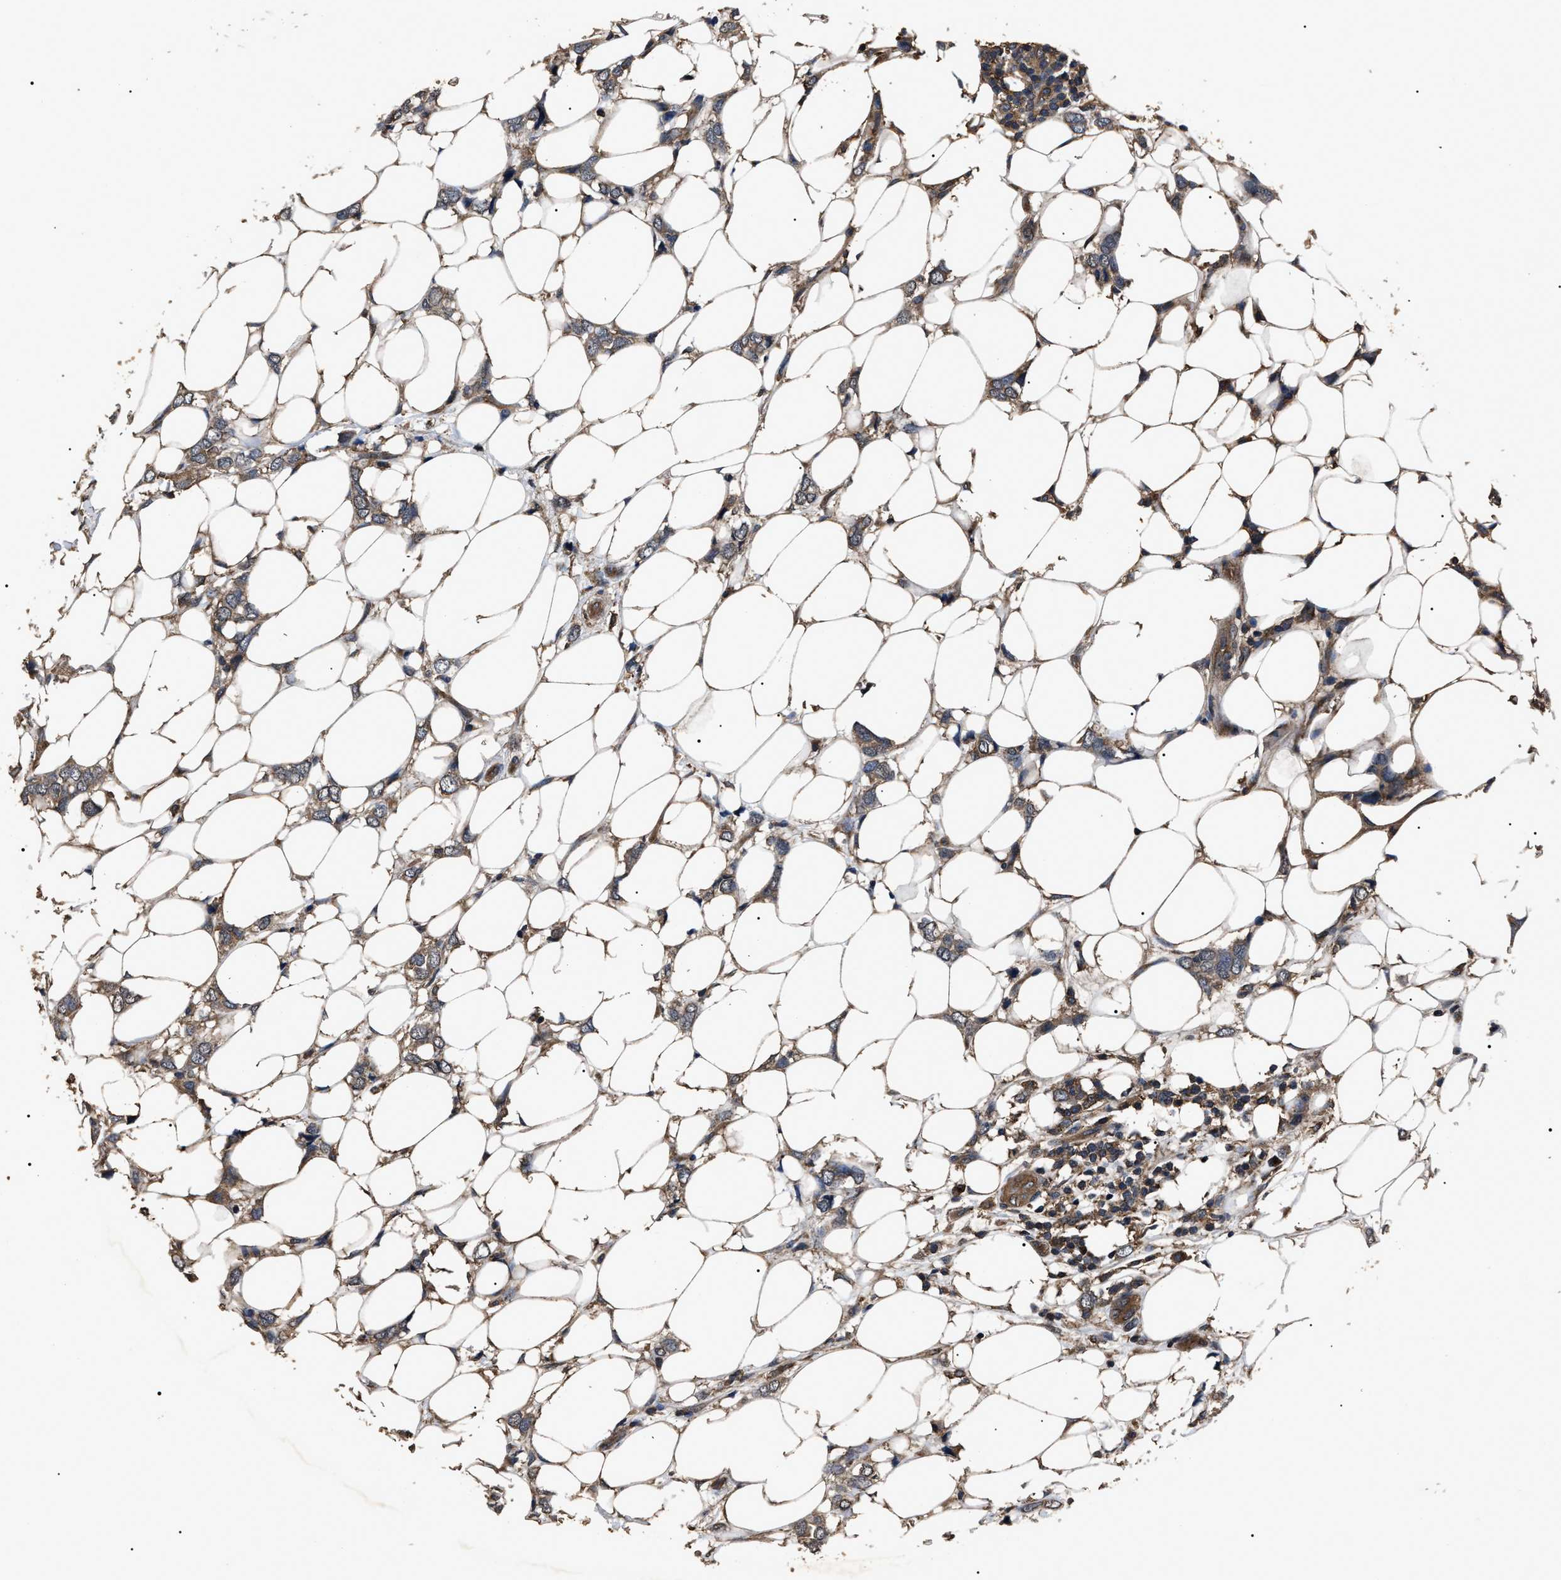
{"staining": {"intensity": "moderate", "quantity": ">75%", "location": "cytoplasmic/membranous"}, "tissue": "breast cancer", "cell_type": "Tumor cells", "image_type": "cancer", "snomed": [{"axis": "morphology", "description": "Normal tissue, NOS"}, {"axis": "morphology", "description": "Lobular carcinoma"}, {"axis": "topography", "description": "Breast"}], "caption": "Human lobular carcinoma (breast) stained for a protein (brown) demonstrates moderate cytoplasmic/membranous positive positivity in approximately >75% of tumor cells.", "gene": "RNF216", "patient": {"sex": "female", "age": 47}}